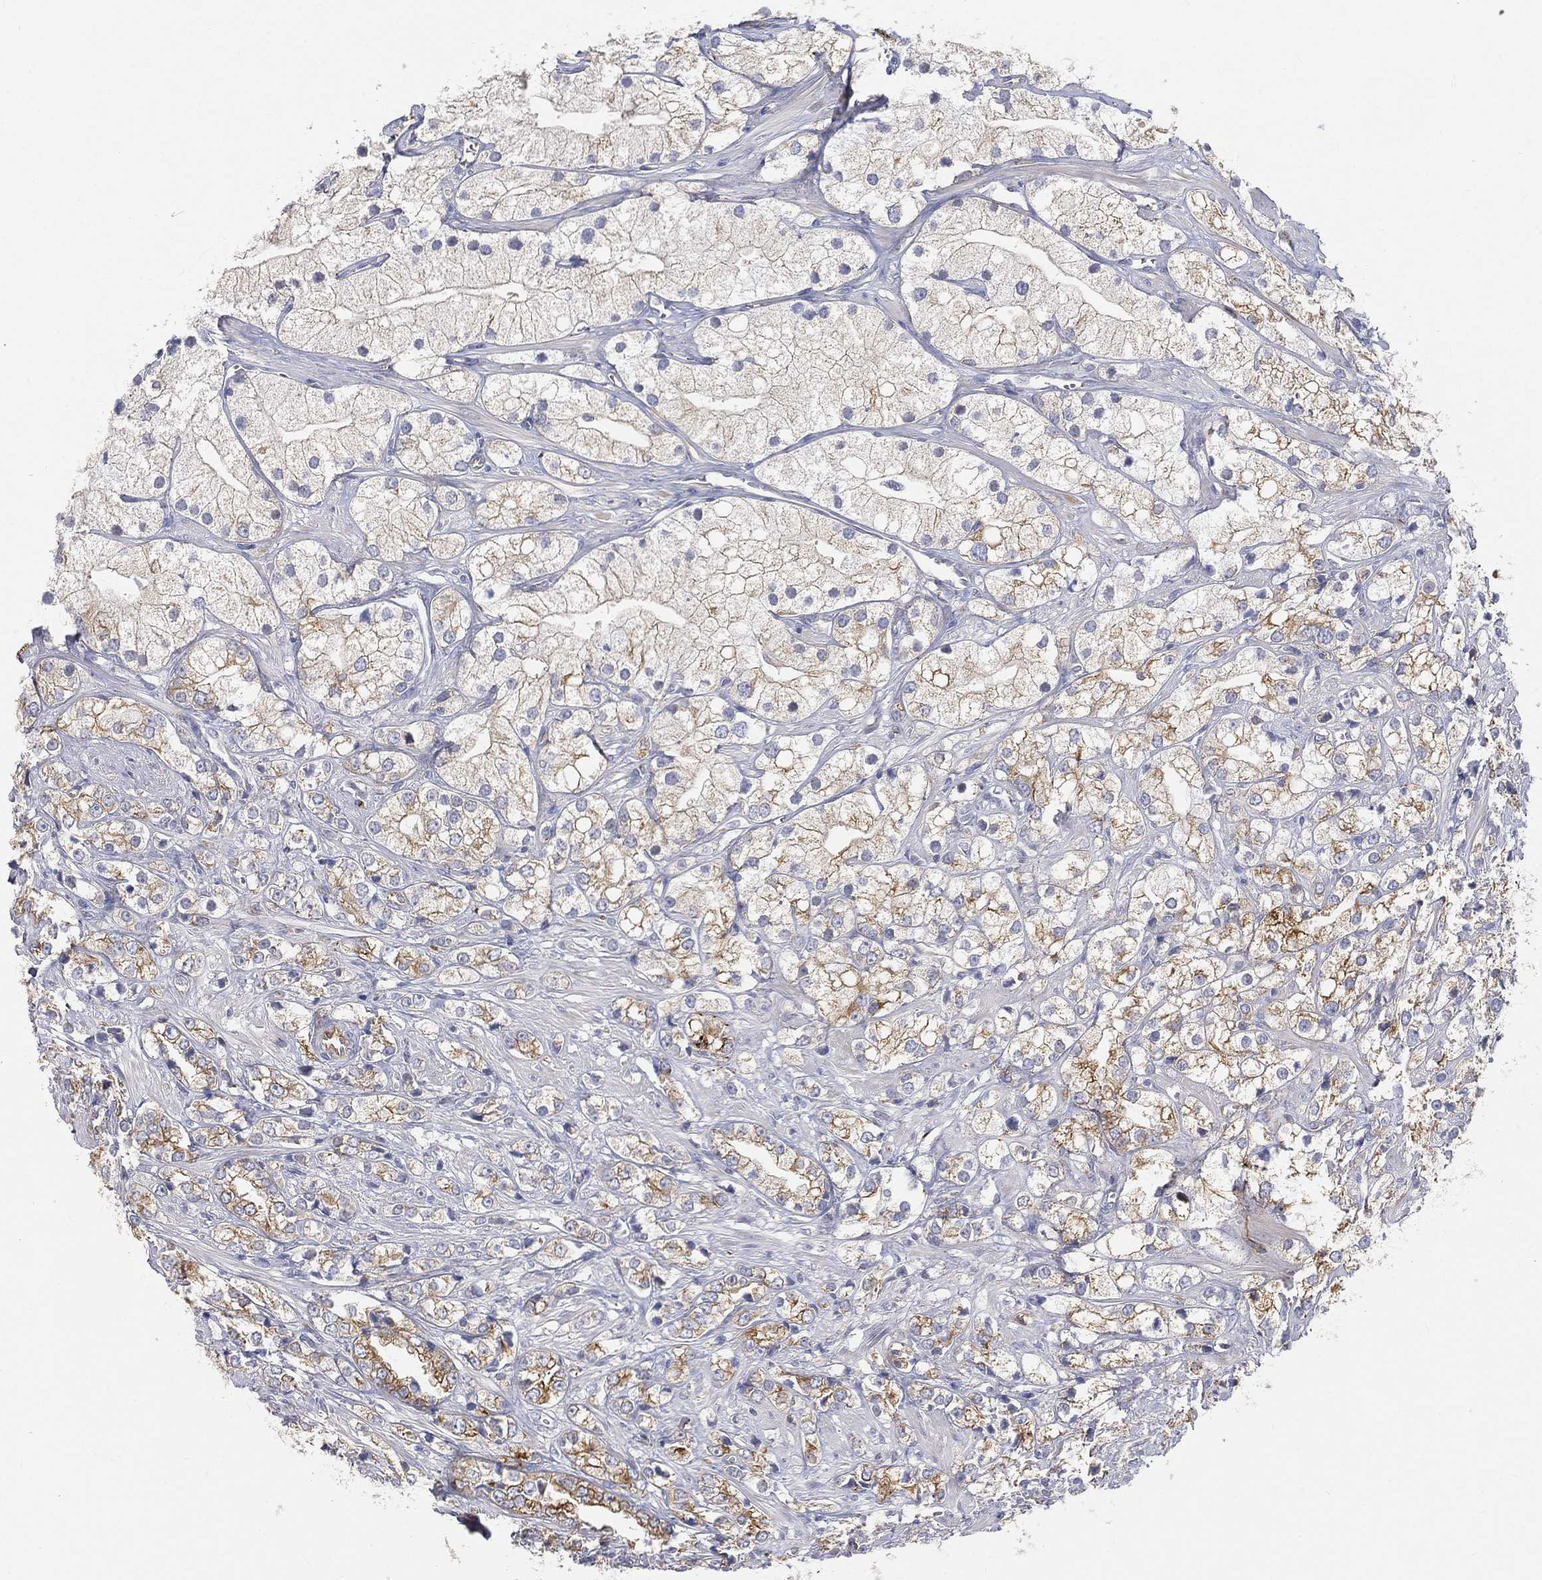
{"staining": {"intensity": "moderate", "quantity": "25%-75%", "location": "cytoplasmic/membranous"}, "tissue": "prostate cancer", "cell_type": "Tumor cells", "image_type": "cancer", "snomed": [{"axis": "morphology", "description": "Adenocarcinoma, NOS"}, {"axis": "topography", "description": "Prostate and seminal vesicle, NOS"}, {"axis": "topography", "description": "Prostate"}], "caption": "There is medium levels of moderate cytoplasmic/membranous staining in tumor cells of prostate adenocarcinoma, as demonstrated by immunohistochemical staining (brown color).", "gene": "TMEM25", "patient": {"sex": "male", "age": 79}}